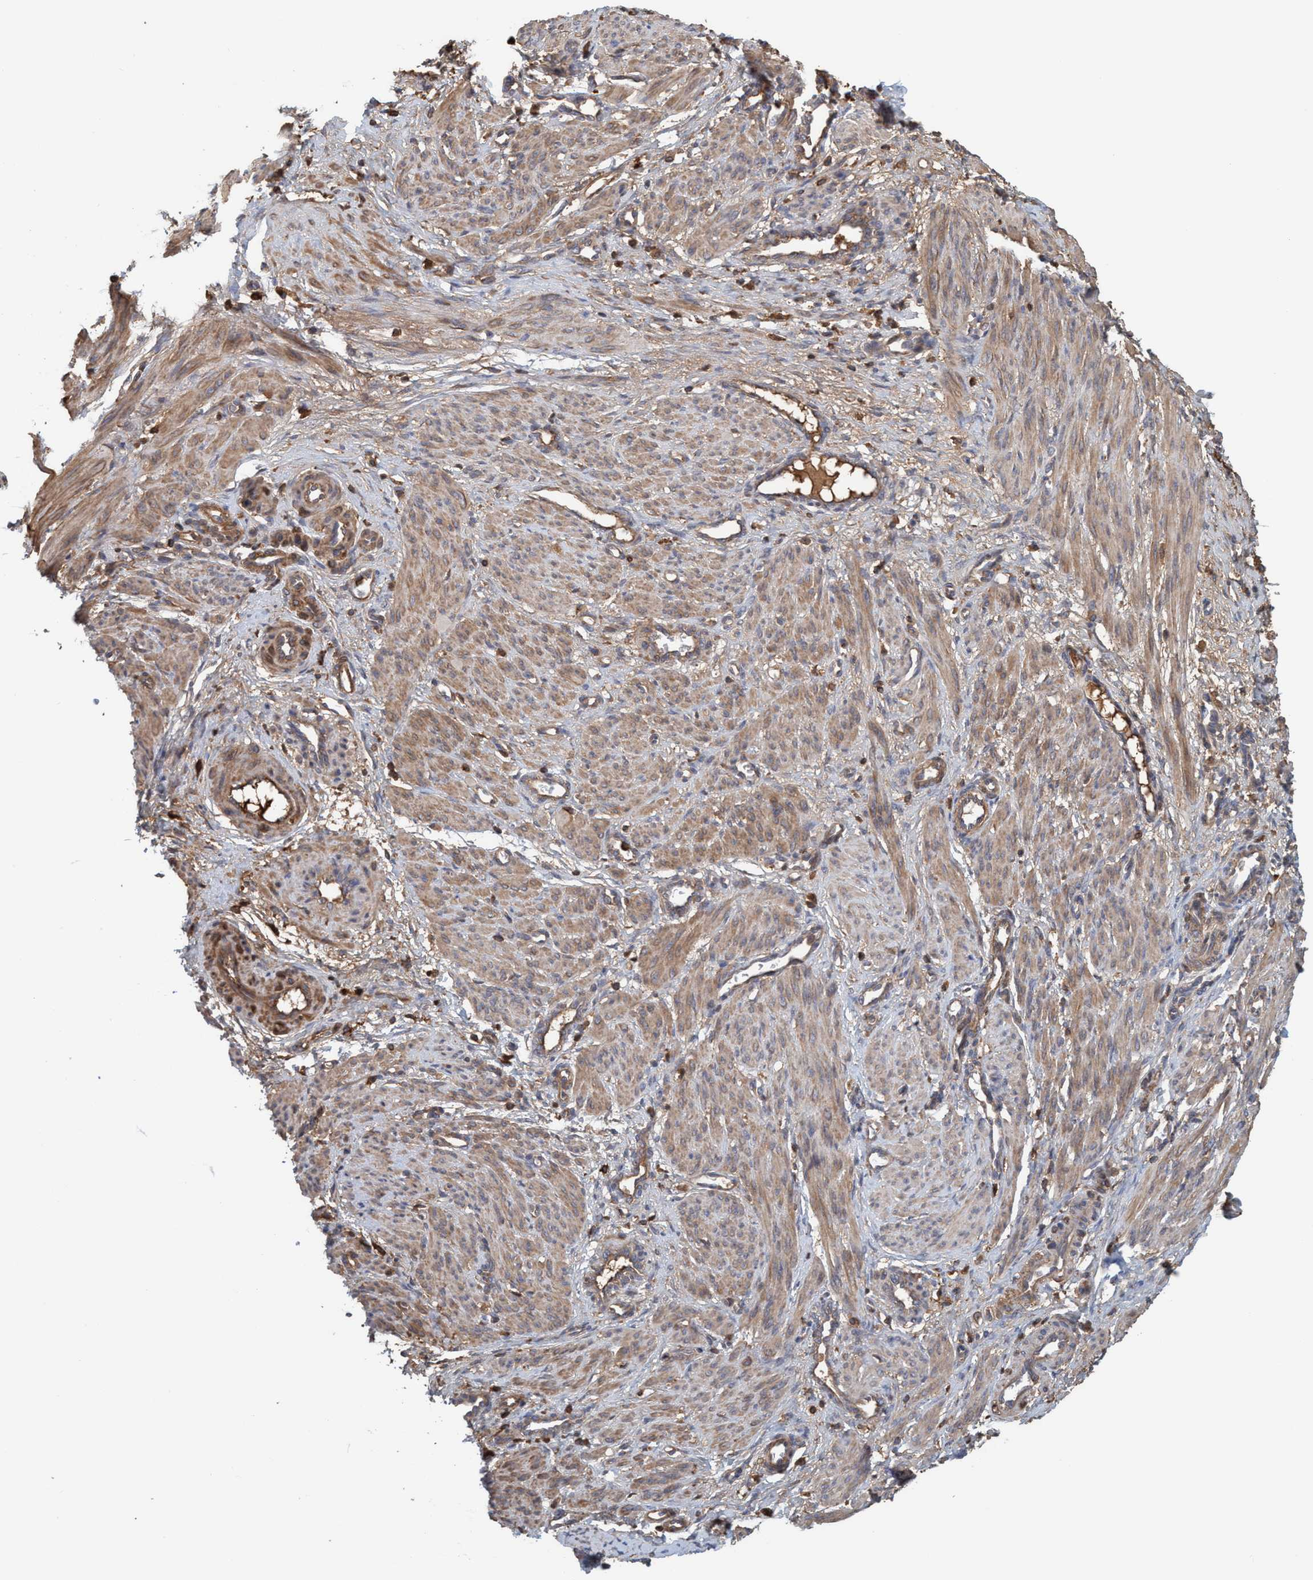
{"staining": {"intensity": "moderate", "quantity": ">75%", "location": "cytoplasmic/membranous"}, "tissue": "smooth muscle", "cell_type": "Smooth muscle cells", "image_type": "normal", "snomed": [{"axis": "morphology", "description": "Normal tissue, NOS"}, {"axis": "topography", "description": "Endometrium"}], "caption": "Smooth muscle cells display medium levels of moderate cytoplasmic/membranous positivity in approximately >75% of cells in unremarkable human smooth muscle. Nuclei are stained in blue.", "gene": "SPECC1", "patient": {"sex": "female", "age": 33}}